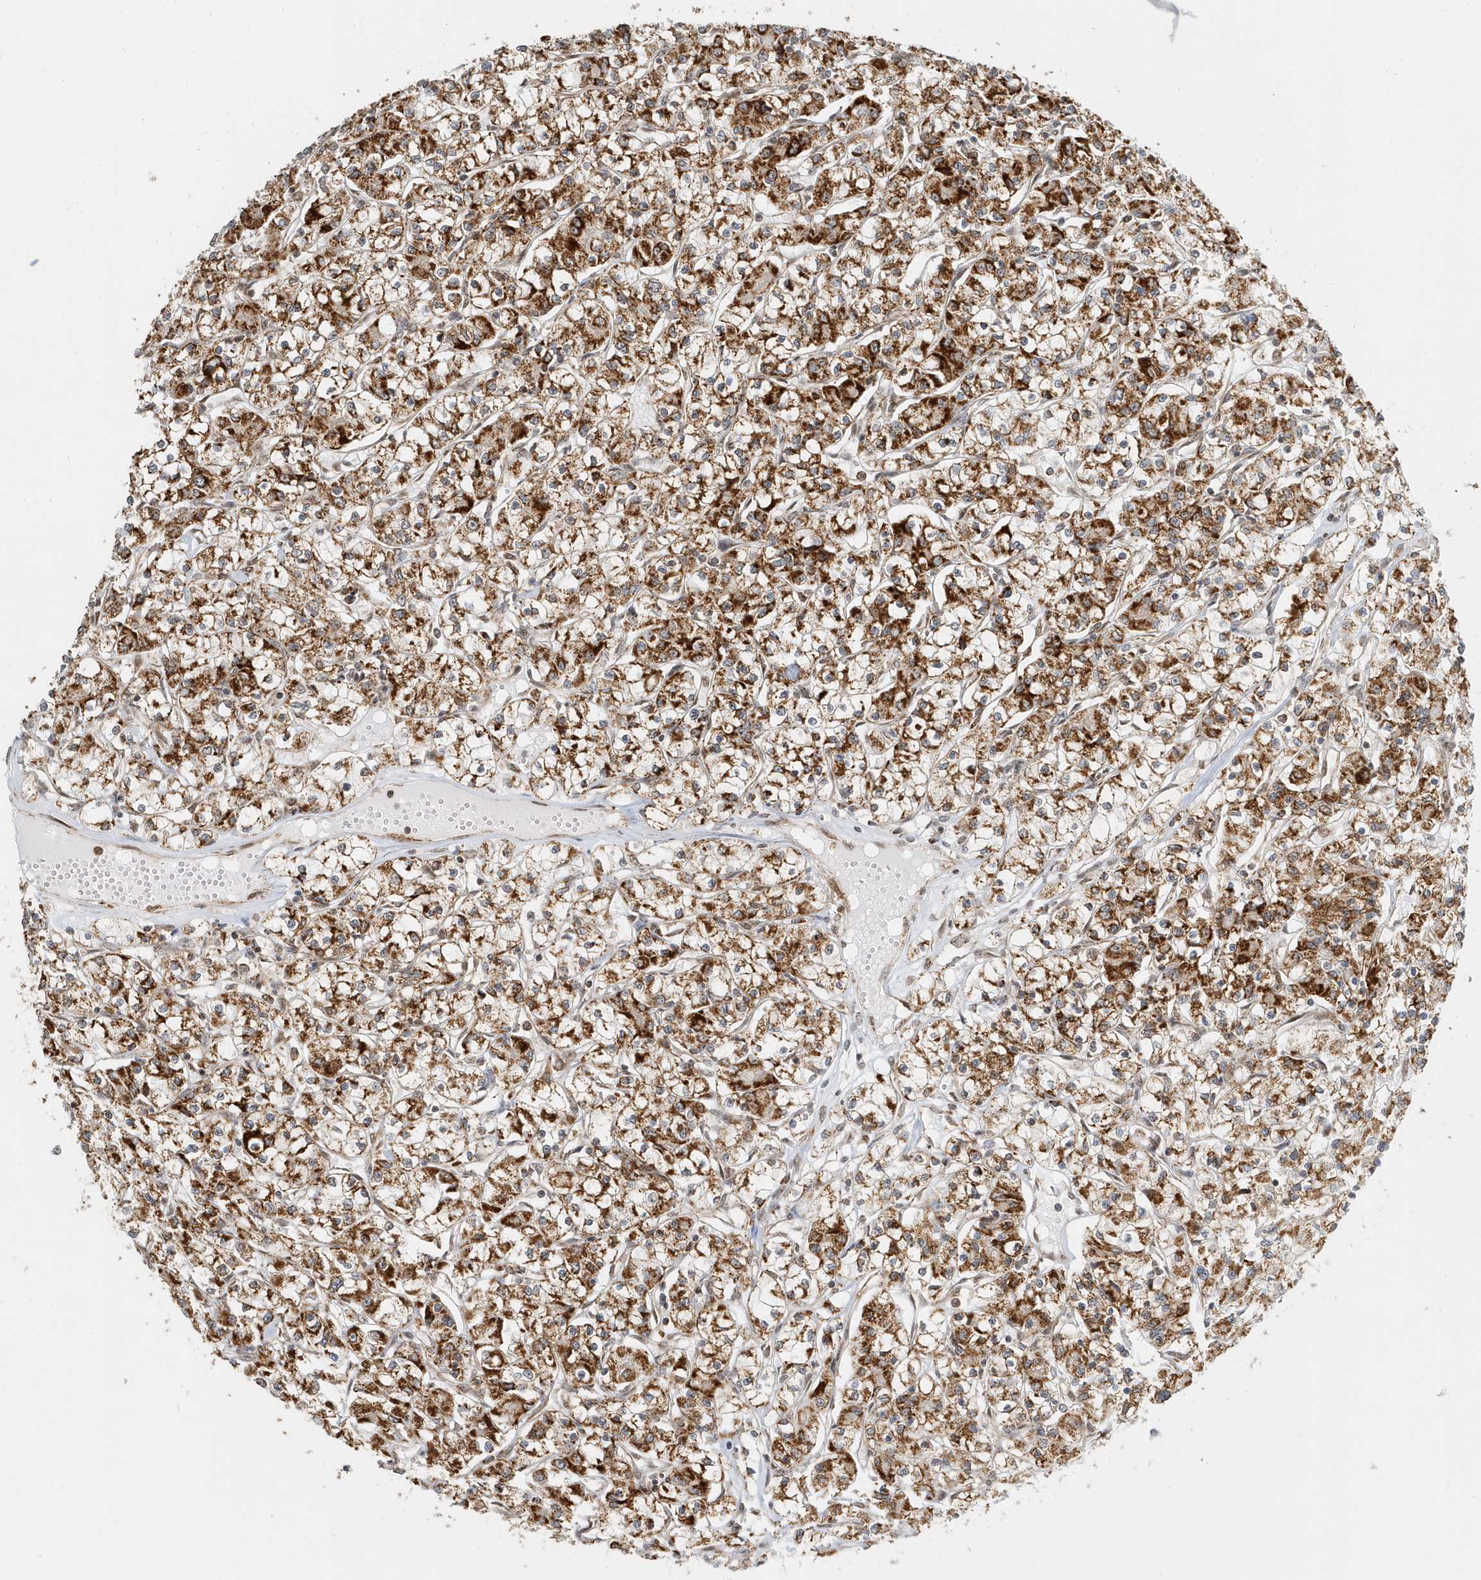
{"staining": {"intensity": "strong", "quantity": ">75%", "location": "cytoplasmic/membranous"}, "tissue": "renal cancer", "cell_type": "Tumor cells", "image_type": "cancer", "snomed": [{"axis": "morphology", "description": "Adenocarcinoma, NOS"}, {"axis": "topography", "description": "Kidney"}], "caption": "Immunohistochemical staining of human renal cancer (adenocarcinoma) shows high levels of strong cytoplasmic/membranous protein positivity in approximately >75% of tumor cells. The staining was performed using DAB (3,3'-diaminobenzidine) to visualize the protein expression in brown, while the nuclei were stained in blue with hematoxylin (Magnification: 20x).", "gene": "PSMD6", "patient": {"sex": "female", "age": 59}}